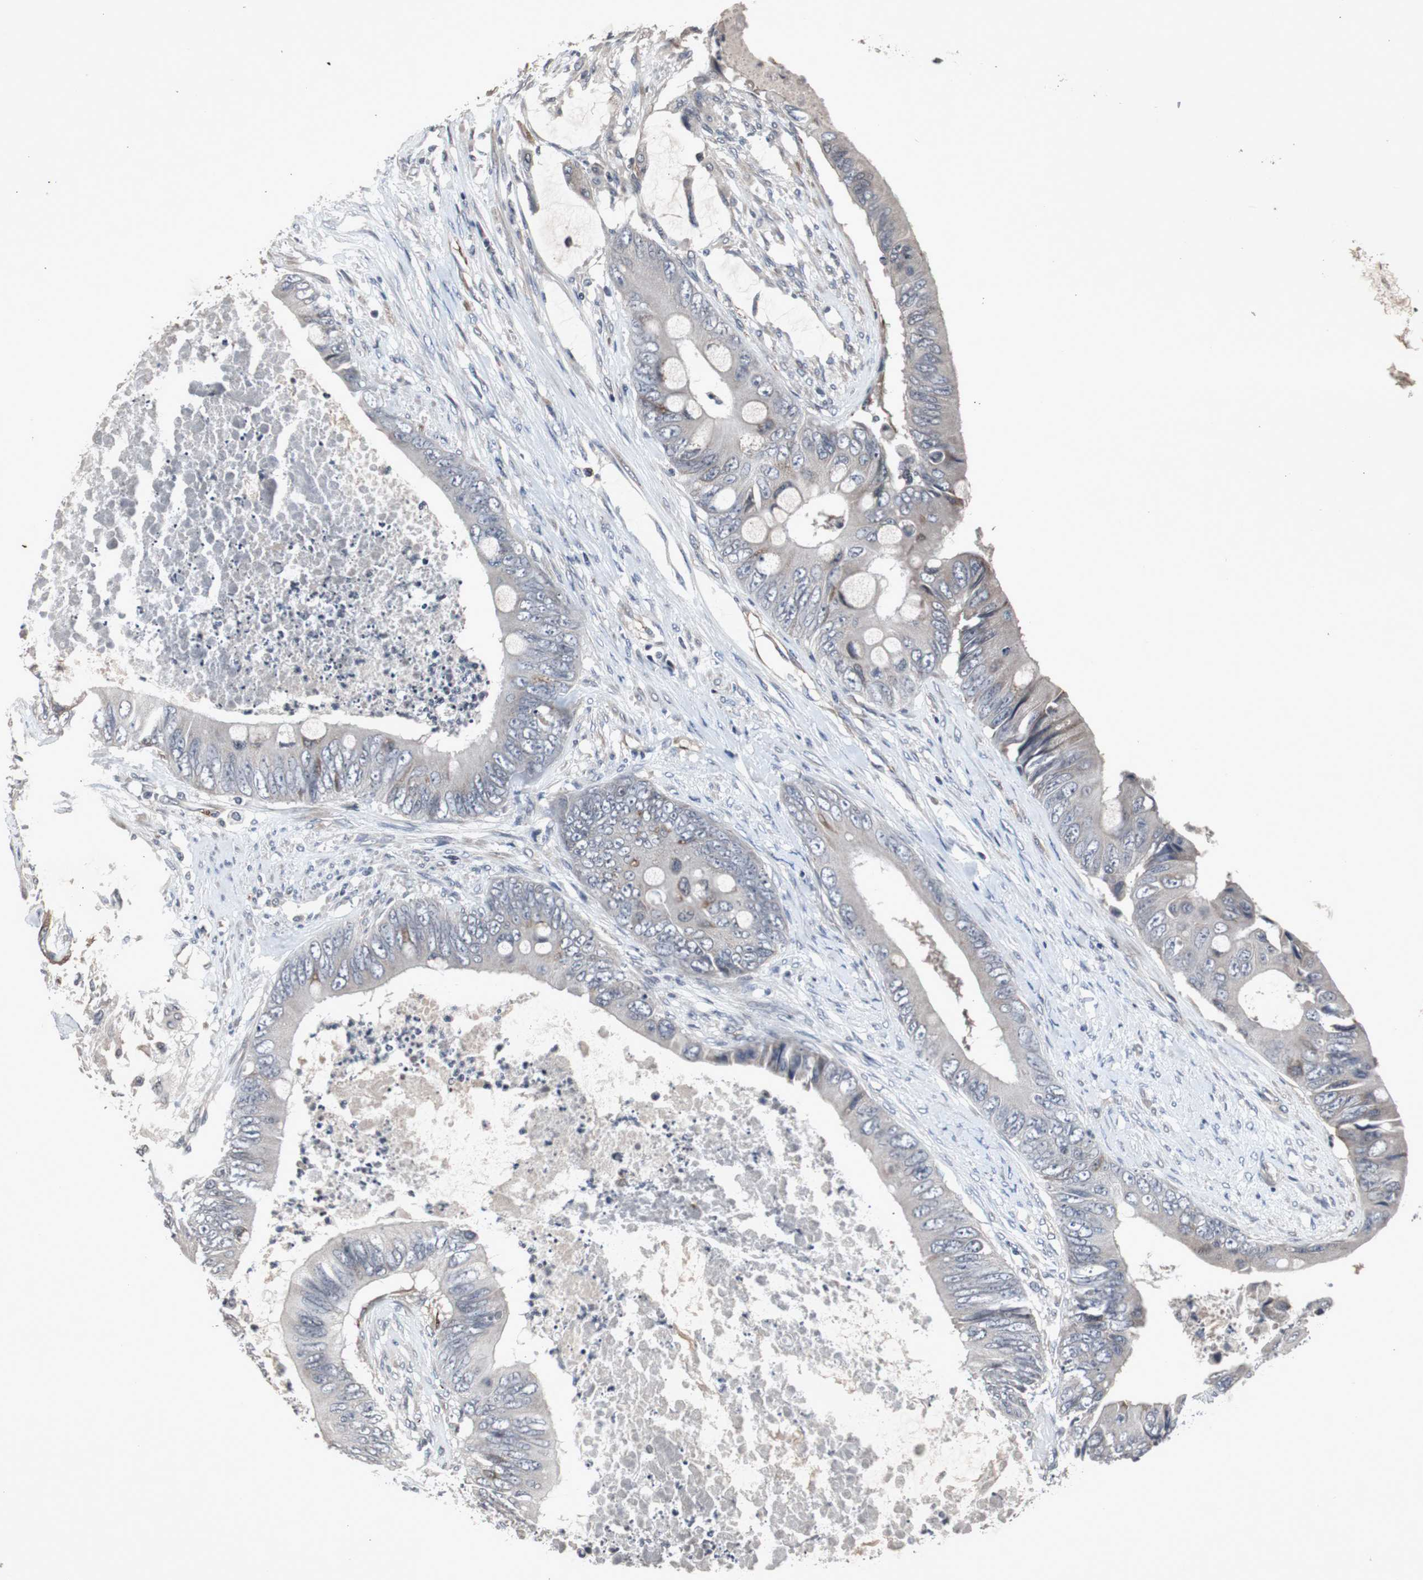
{"staining": {"intensity": "weak", "quantity": "<25%", "location": "cytoplasmic/membranous"}, "tissue": "colorectal cancer", "cell_type": "Tumor cells", "image_type": "cancer", "snomed": [{"axis": "morphology", "description": "Adenocarcinoma, NOS"}, {"axis": "topography", "description": "Rectum"}], "caption": "Immunohistochemical staining of human adenocarcinoma (colorectal) demonstrates no significant expression in tumor cells. Nuclei are stained in blue.", "gene": "CRADD", "patient": {"sex": "female", "age": 77}}